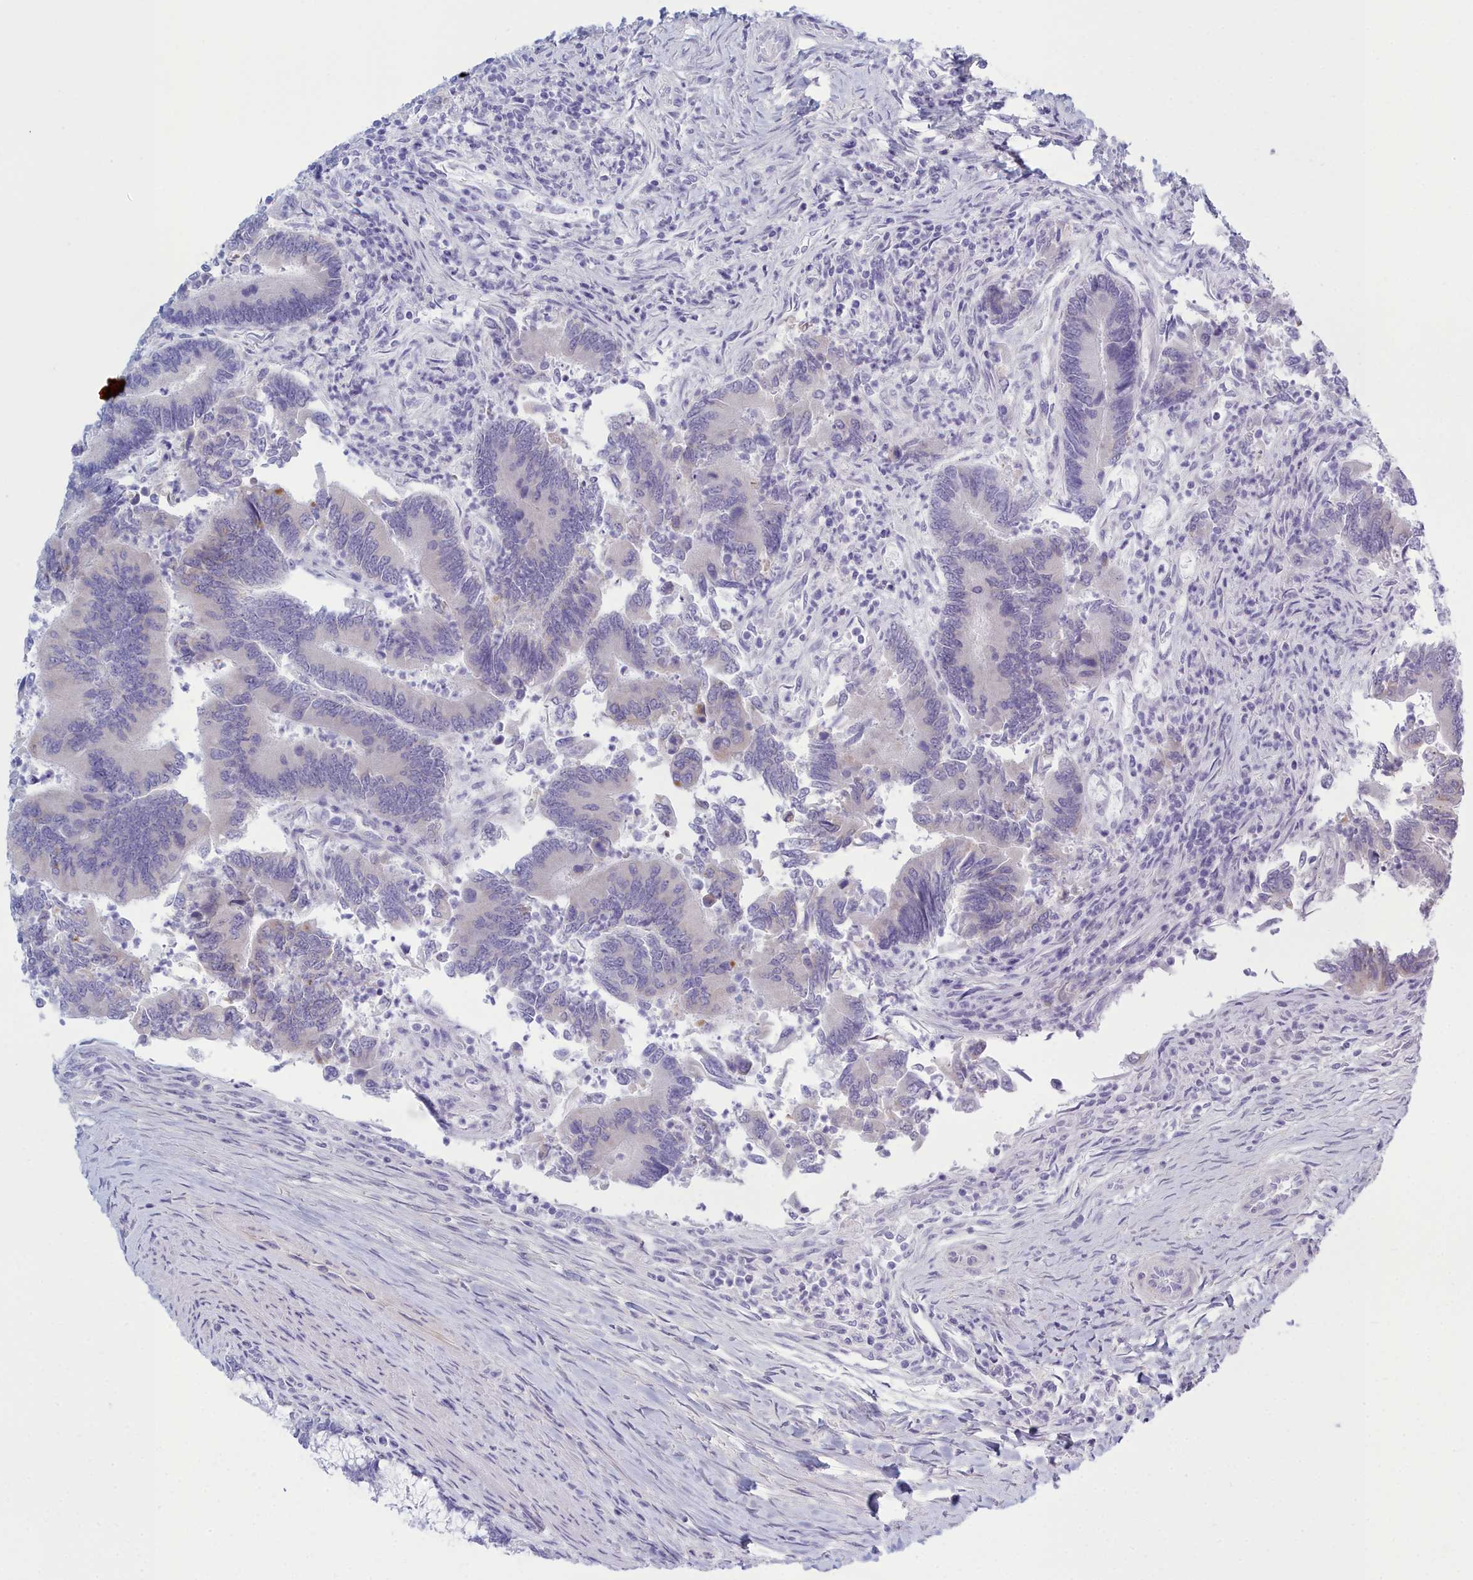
{"staining": {"intensity": "negative", "quantity": "none", "location": "none"}, "tissue": "colorectal cancer", "cell_type": "Tumor cells", "image_type": "cancer", "snomed": [{"axis": "morphology", "description": "Adenocarcinoma, NOS"}, {"axis": "topography", "description": "Colon"}], "caption": "The histopathology image exhibits no staining of tumor cells in colorectal cancer.", "gene": "TMEM97", "patient": {"sex": "female", "age": 67}}